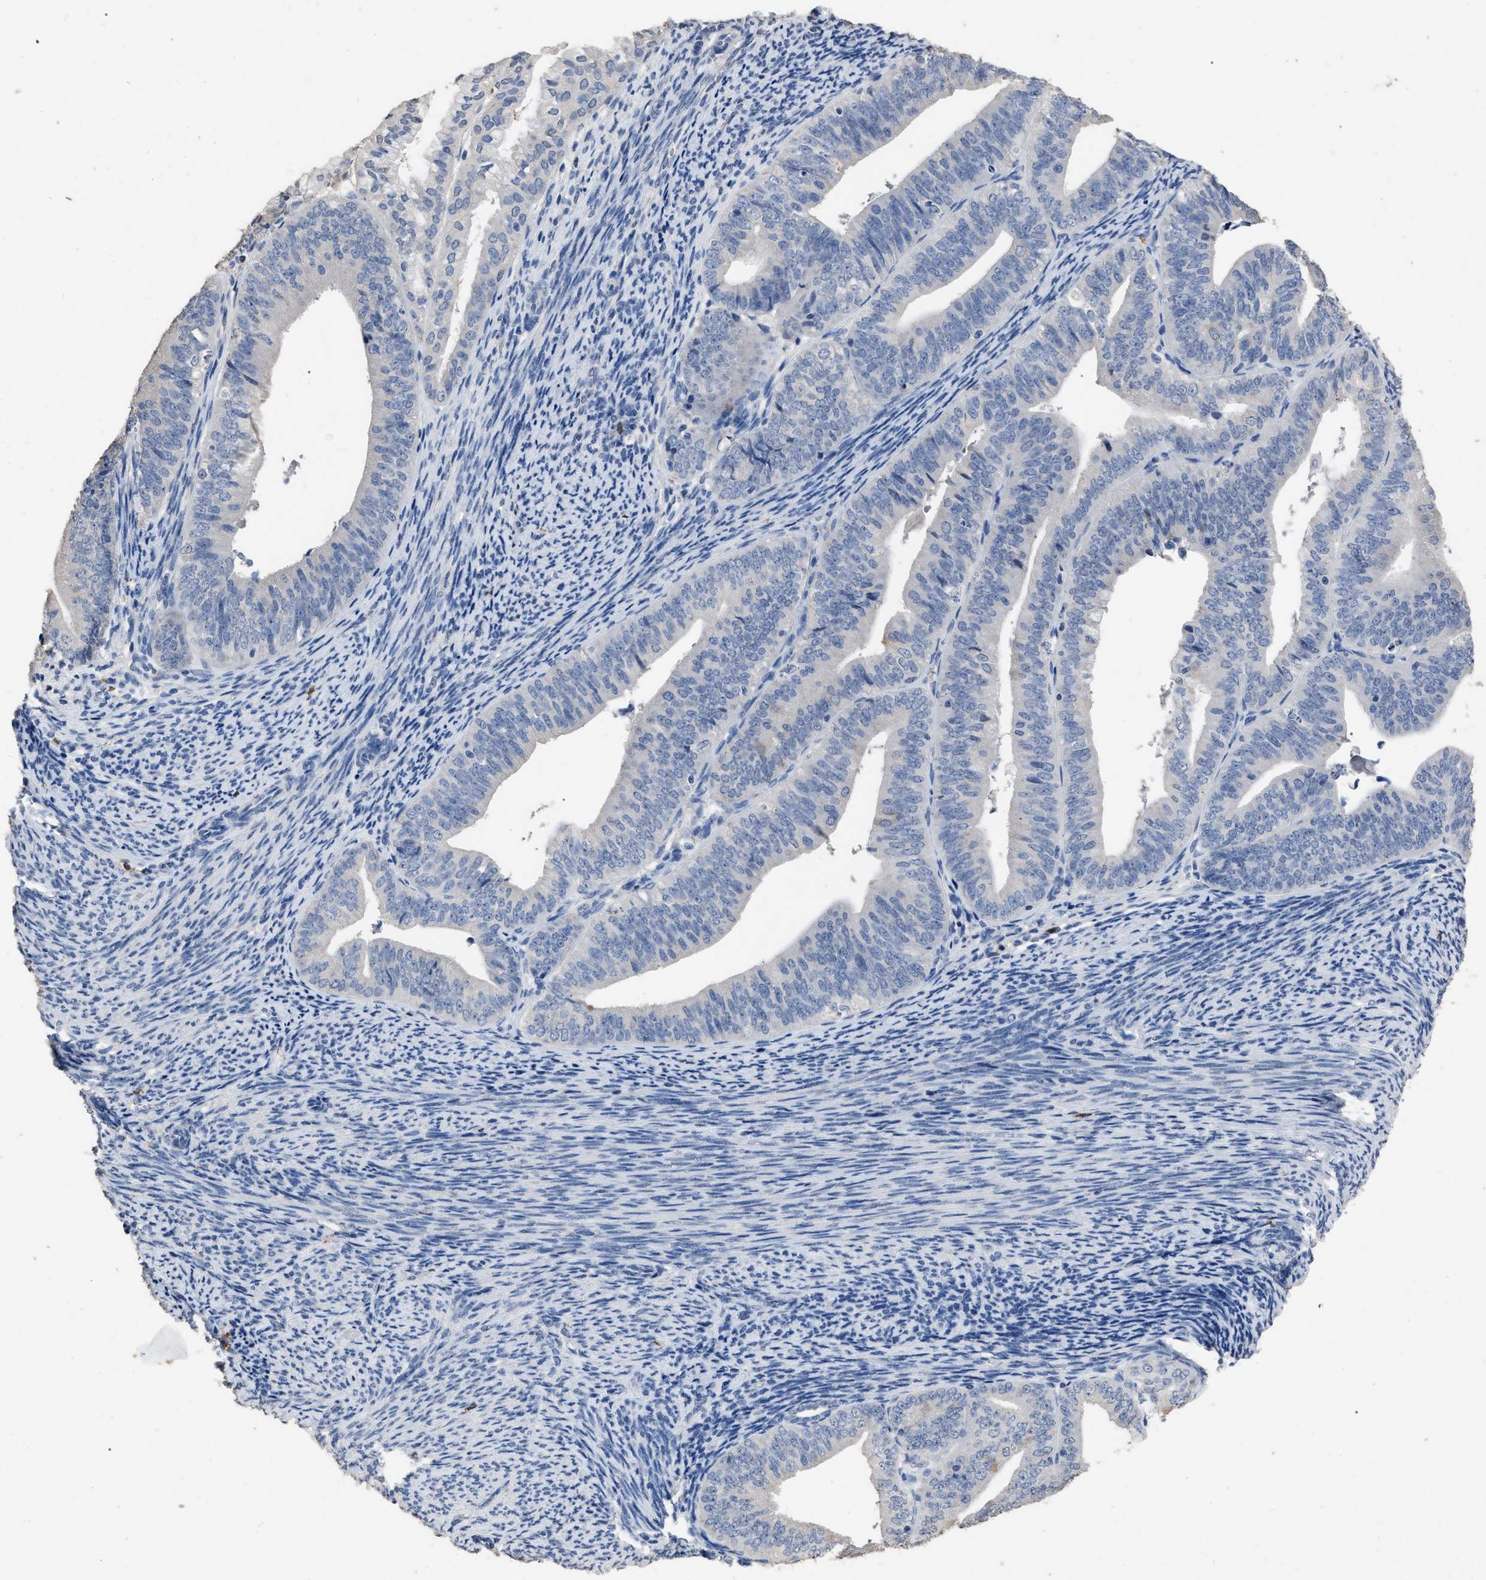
{"staining": {"intensity": "negative", "quantity": "none", "location": "none"}, "tissue": "endometrial cancer", "cell_type": "Tumor cells", "image_type": "cancer", "snomed": [{"axis": "morphology", "description": "Adenocarcinoma, NOS"}, {"axis": "topography", "description": "Endometrium"}], "caption": "Tumor cells are negative for protein expression in human endometrial cancer.", "gene": "HABP2", "patient": {"sex": "female", "age": 63}}